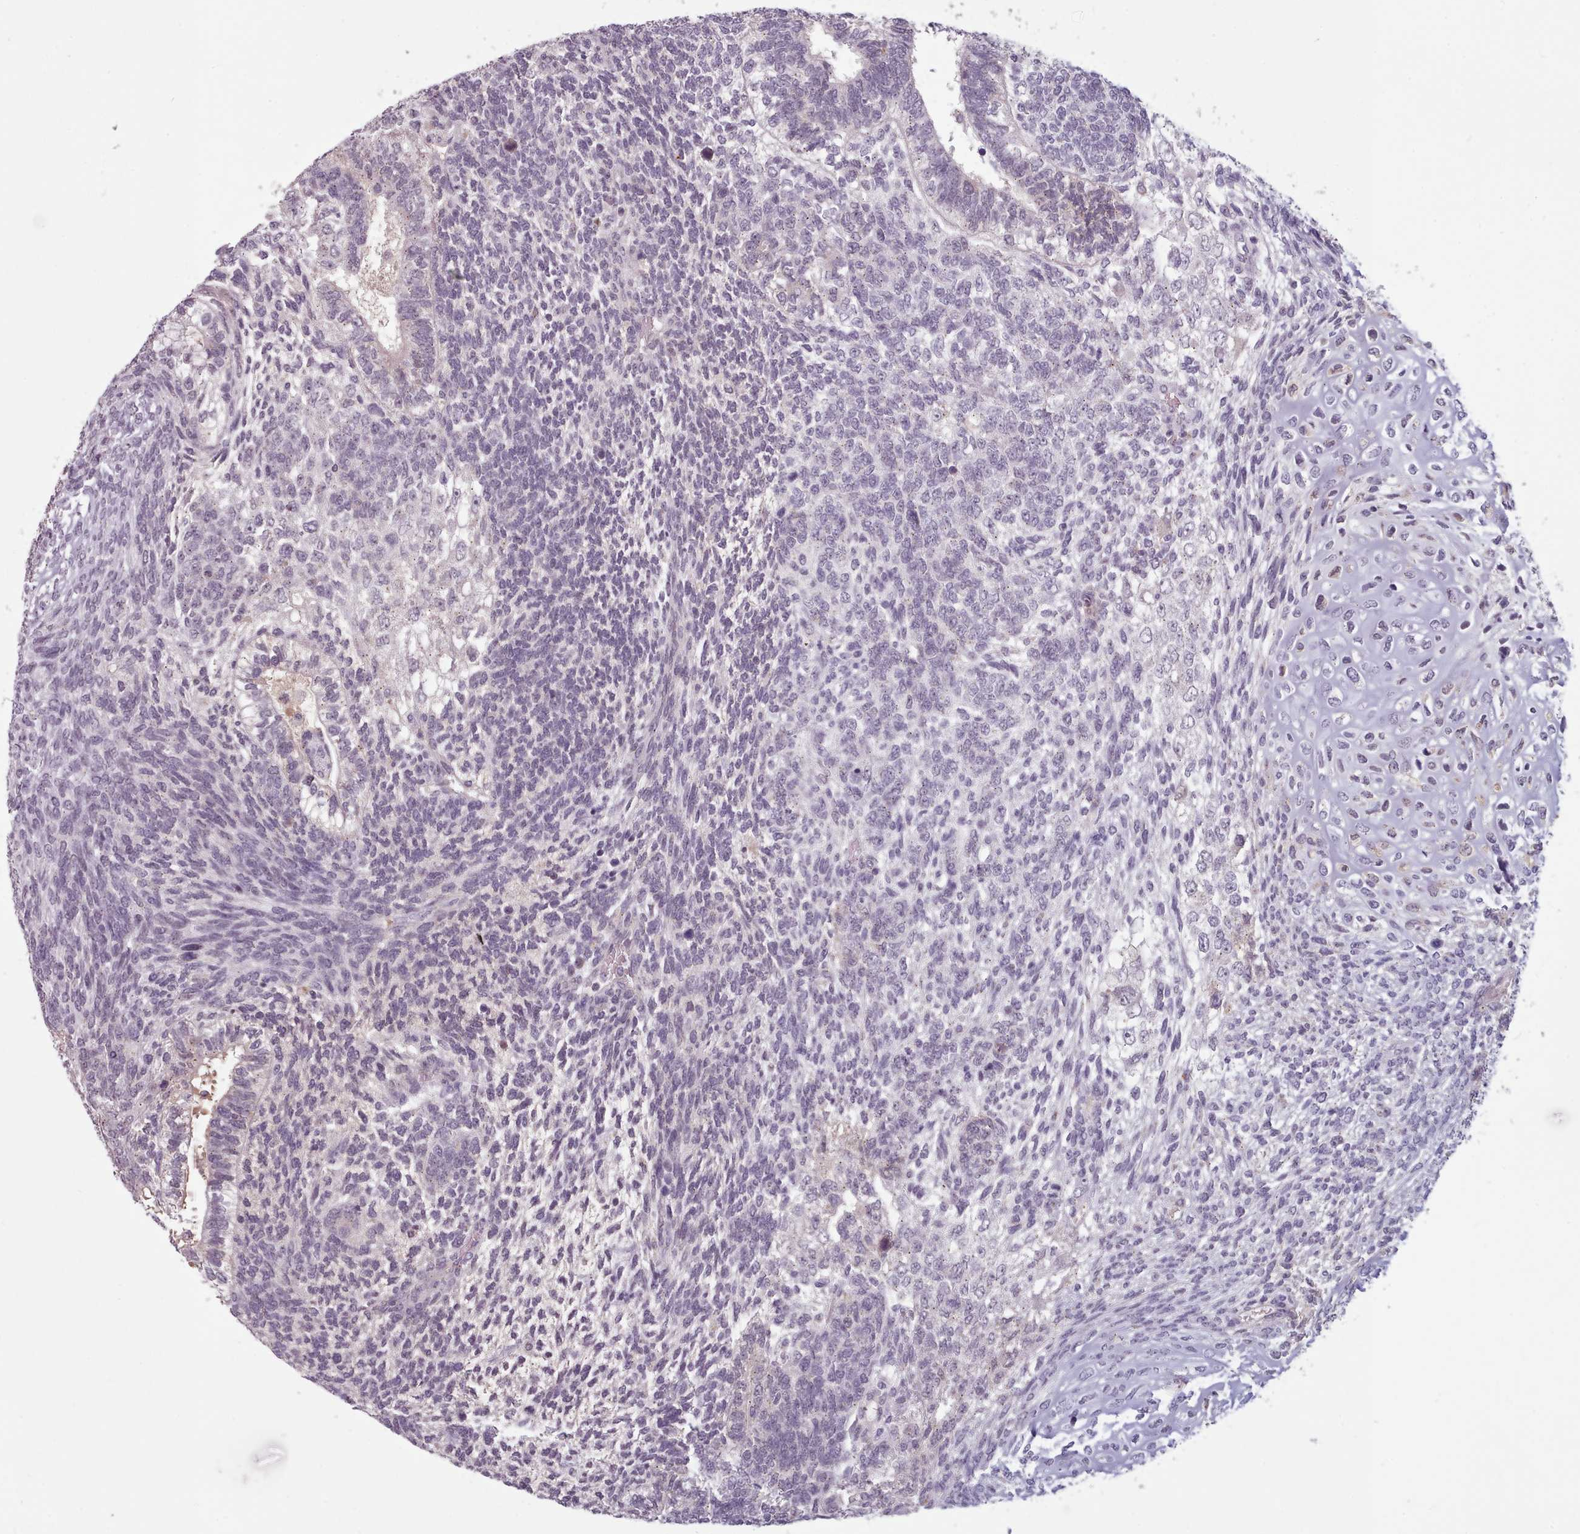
{"staining": {"intensity": "negative", "quantity": "none", "location": "none"}, "tissue": "testis cancer", "cell_type": "Tumor cells", "image_type": "cancer", "snomed": [{"axis": "morphology", "description": "Carcinoma, Embryonal, NOS"}, {"axis": "topography", "description": "Testis"}], "caption": "There is no significant staining in tumor cells of testis cancer.", "gene": "PBX4", "patient": {"sex": "male", "age": 23}}